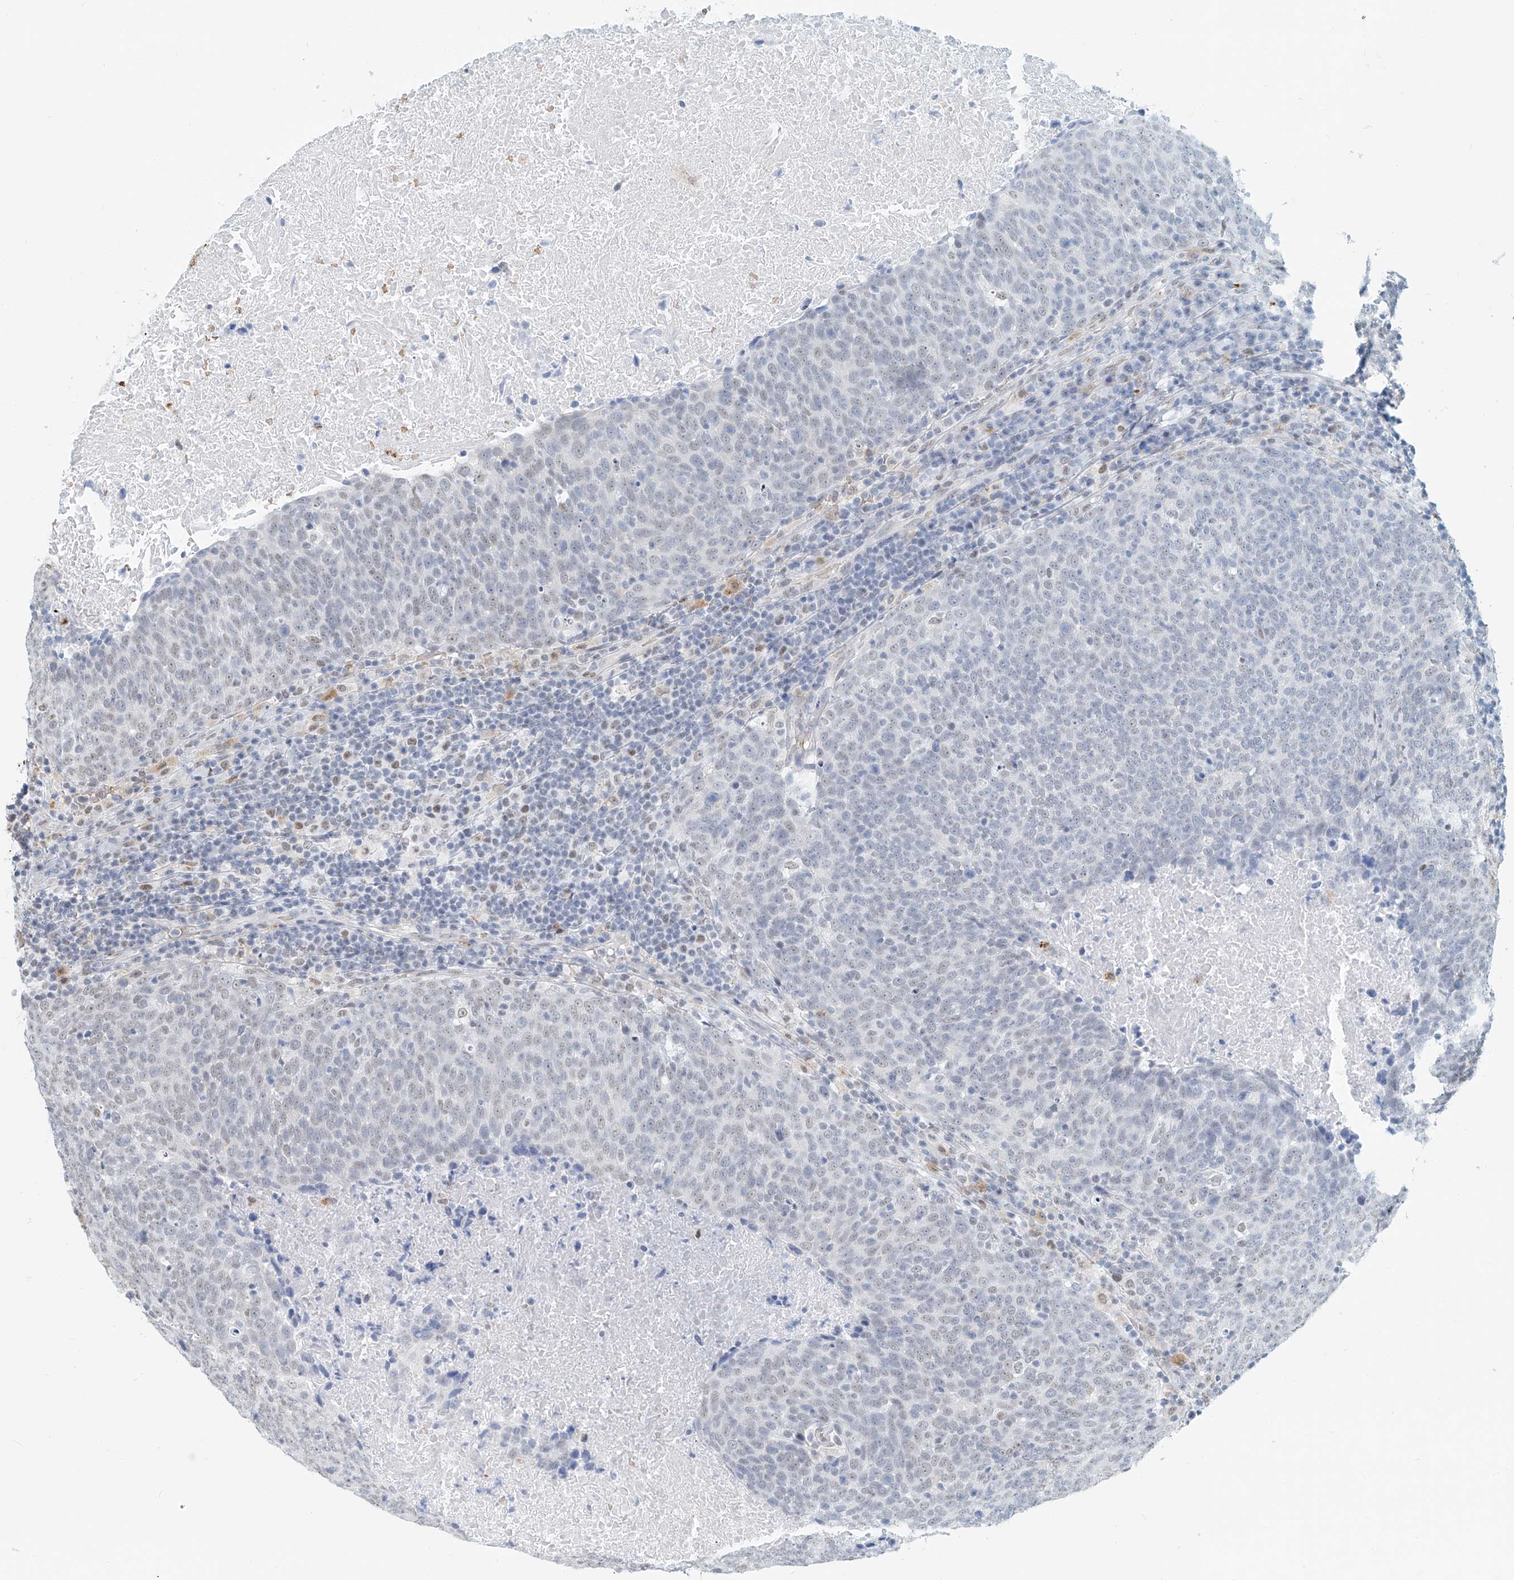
{"staining": {"intensity": "negative", "quantity": "none", "location": "none"}, "tissue": "head and neck cancer", "cell_type": "Tumor cells", "image_type": "cancer", "snomed": [{"axis": "morphology", "description": "Squamous cell carcinoma, NOS"}, {"axis": "morphology", "description": "Squamous cell carcinoma, metastatic, NOS"}, {"axis": "topography", "description": "Lymph node"}, {"axis": "topography", "description": "Head-Neck"}], "caption": "Immunohistochemistry image of neoplastic tissue: human squamous cell carcinoma (head and neck) stained with DAB (3,3'-diaminobenzidine) shows no significant protein staining in tumor cells. The staining was performed using DAB (3,3'-diaminobenzidine) to visualize the protein expression in brown, while the nuclei were stained in blue with hematoxylin (Magnification: 20x).", "gene": "SASH1", "patient": {"sex": "male", "age": 62}}